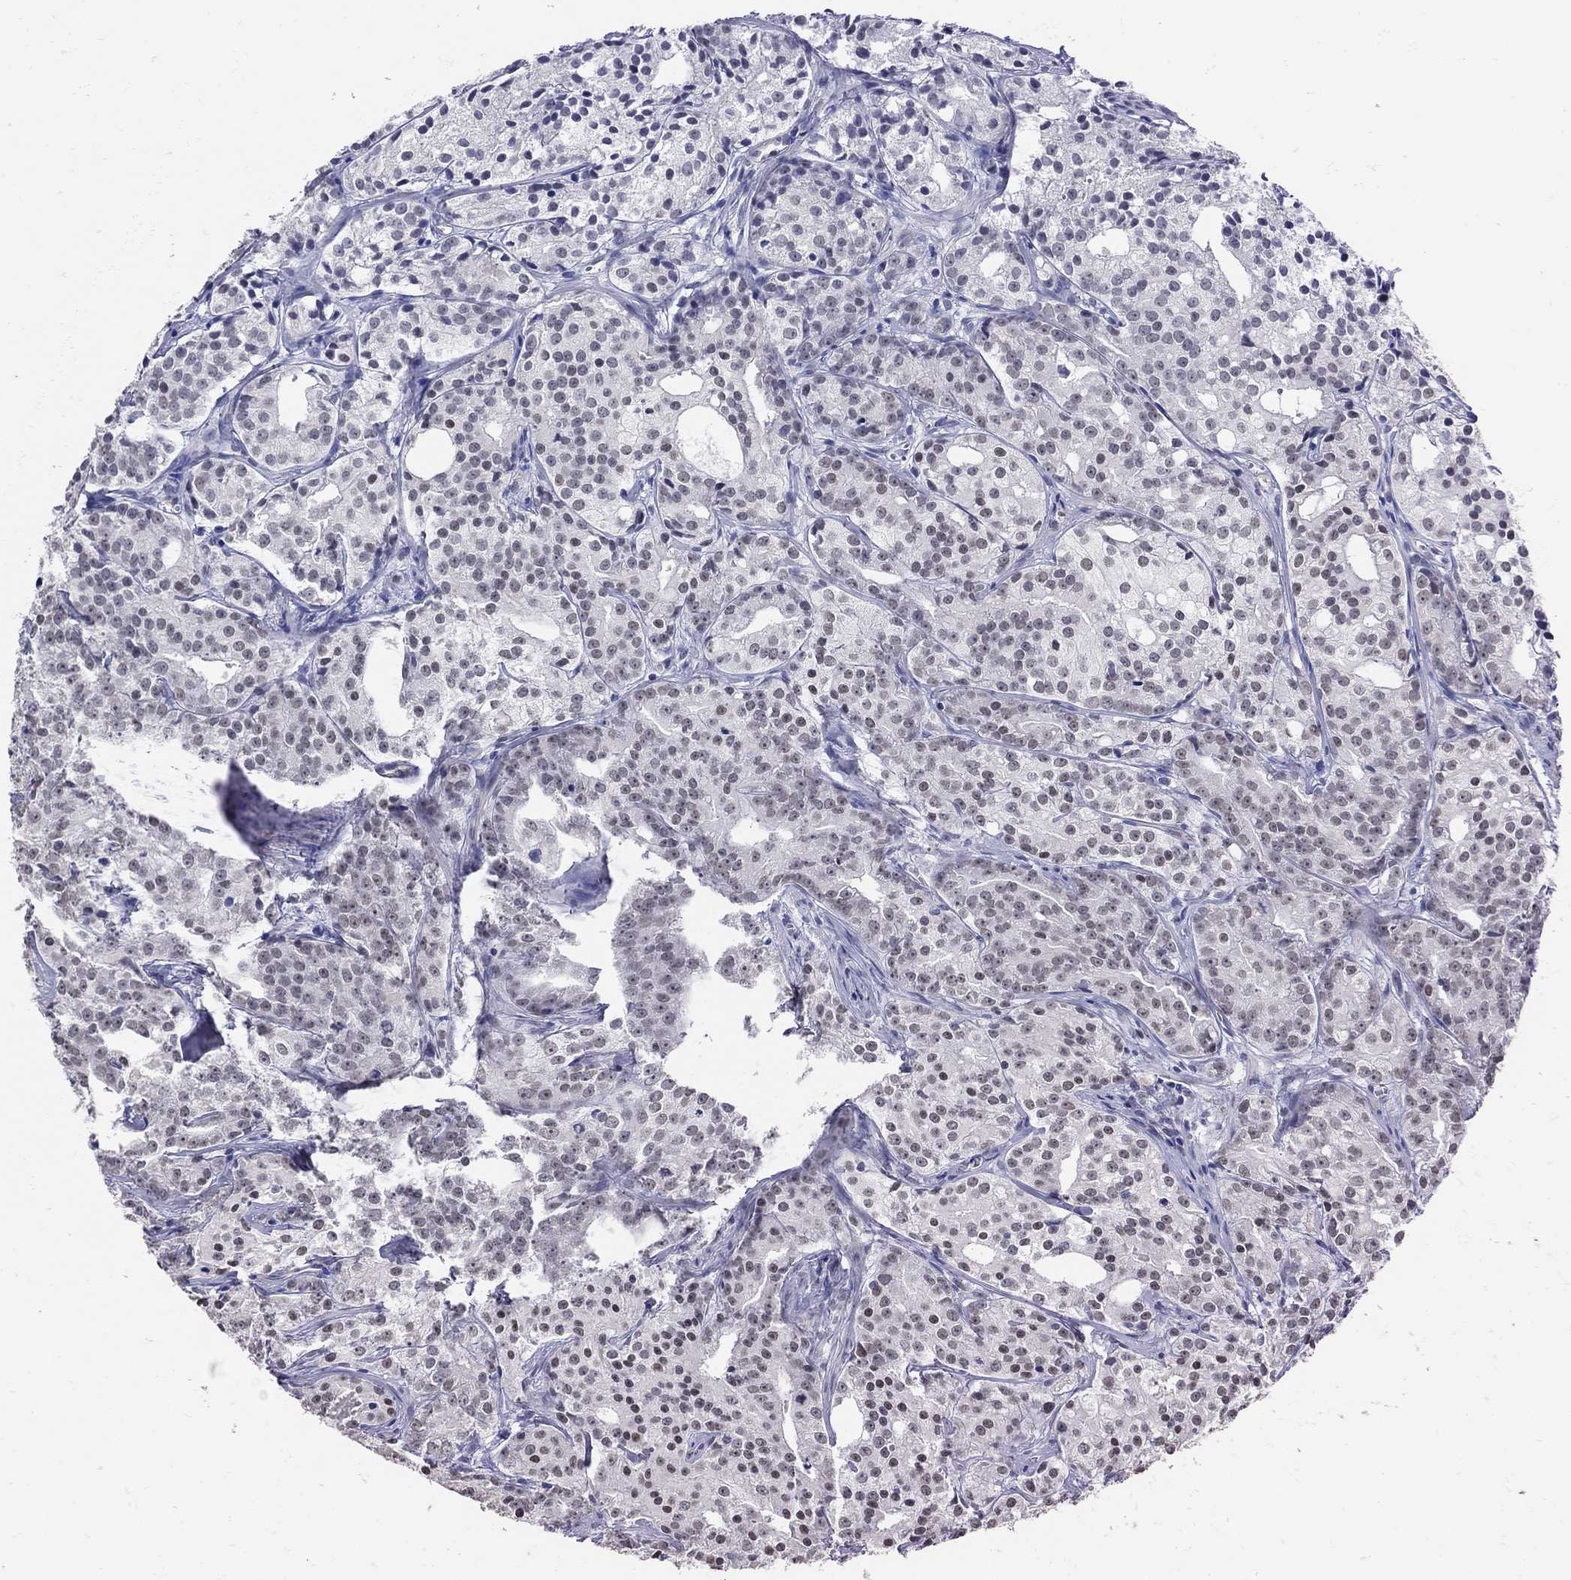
{"staining": {"intensity": "negative", "quantity": "none", "location": "none"}, "tissue": "prostate cancer", "cell_type": "Tumor cells", "image_type": "cancer", "snomed": [{"axis": "morphology", "description": "Adenocarcinoma, Medium grade"}, {"axis": "topography", "description": "Prostate"}], "caption": "Immunohistochemistry histopathology image of prostate medium-grade adenocarcinoma stained for a protein (brown), which shows no positivity in tumor cells.", "gene": "KCNN3", "patient": {"sex": "male", "age": 74}}